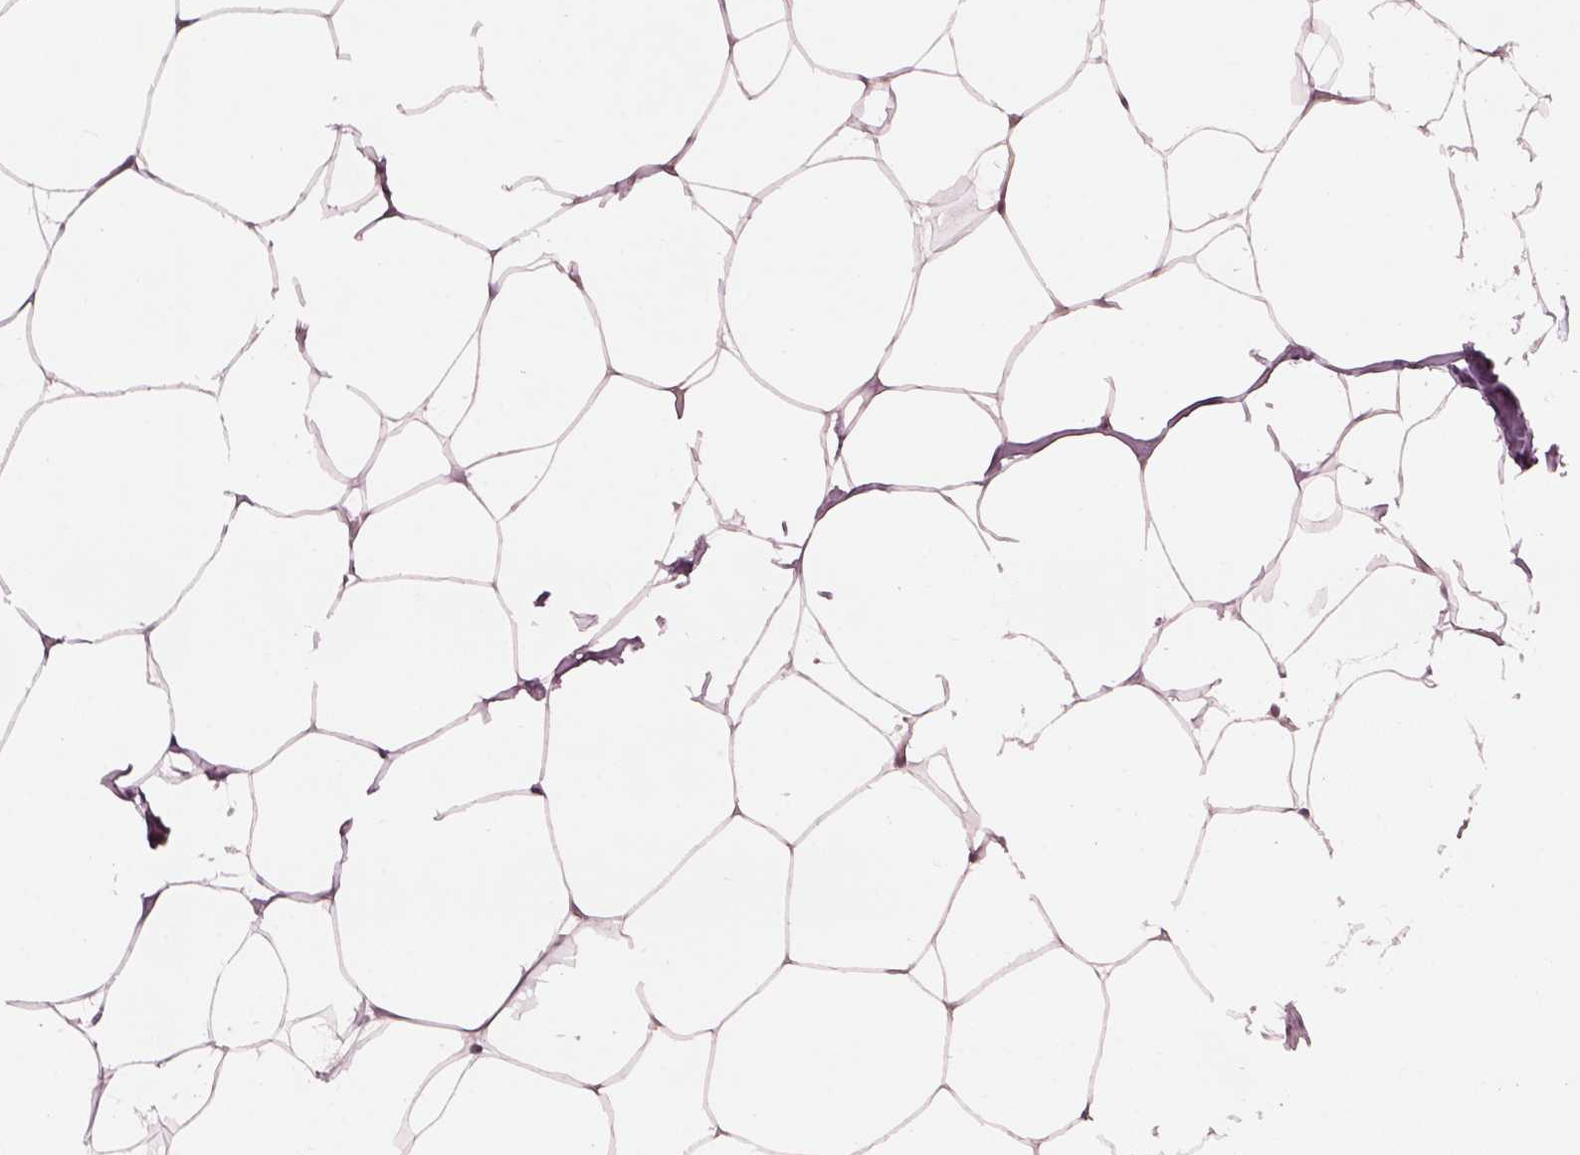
{"staining": {"intensity": "negative", "quantity": "none", "location": "none"}, "tissue": "breast", "cell_type": "Adipocytes", "image_type": "normal", "snomed": [{"axis": "morphology", "description": "Normal tissue, NOS"}, {"axis": "topography", "description": "Breast"}], "caption": "High power microscopy photomicrograph of an IHC micrograph of normal breast, revealing no significant positivity in adipocytes. Nuclei are stained in blue.", "gene": "SRI", "patient": {"sex": "female", "age": 32}}